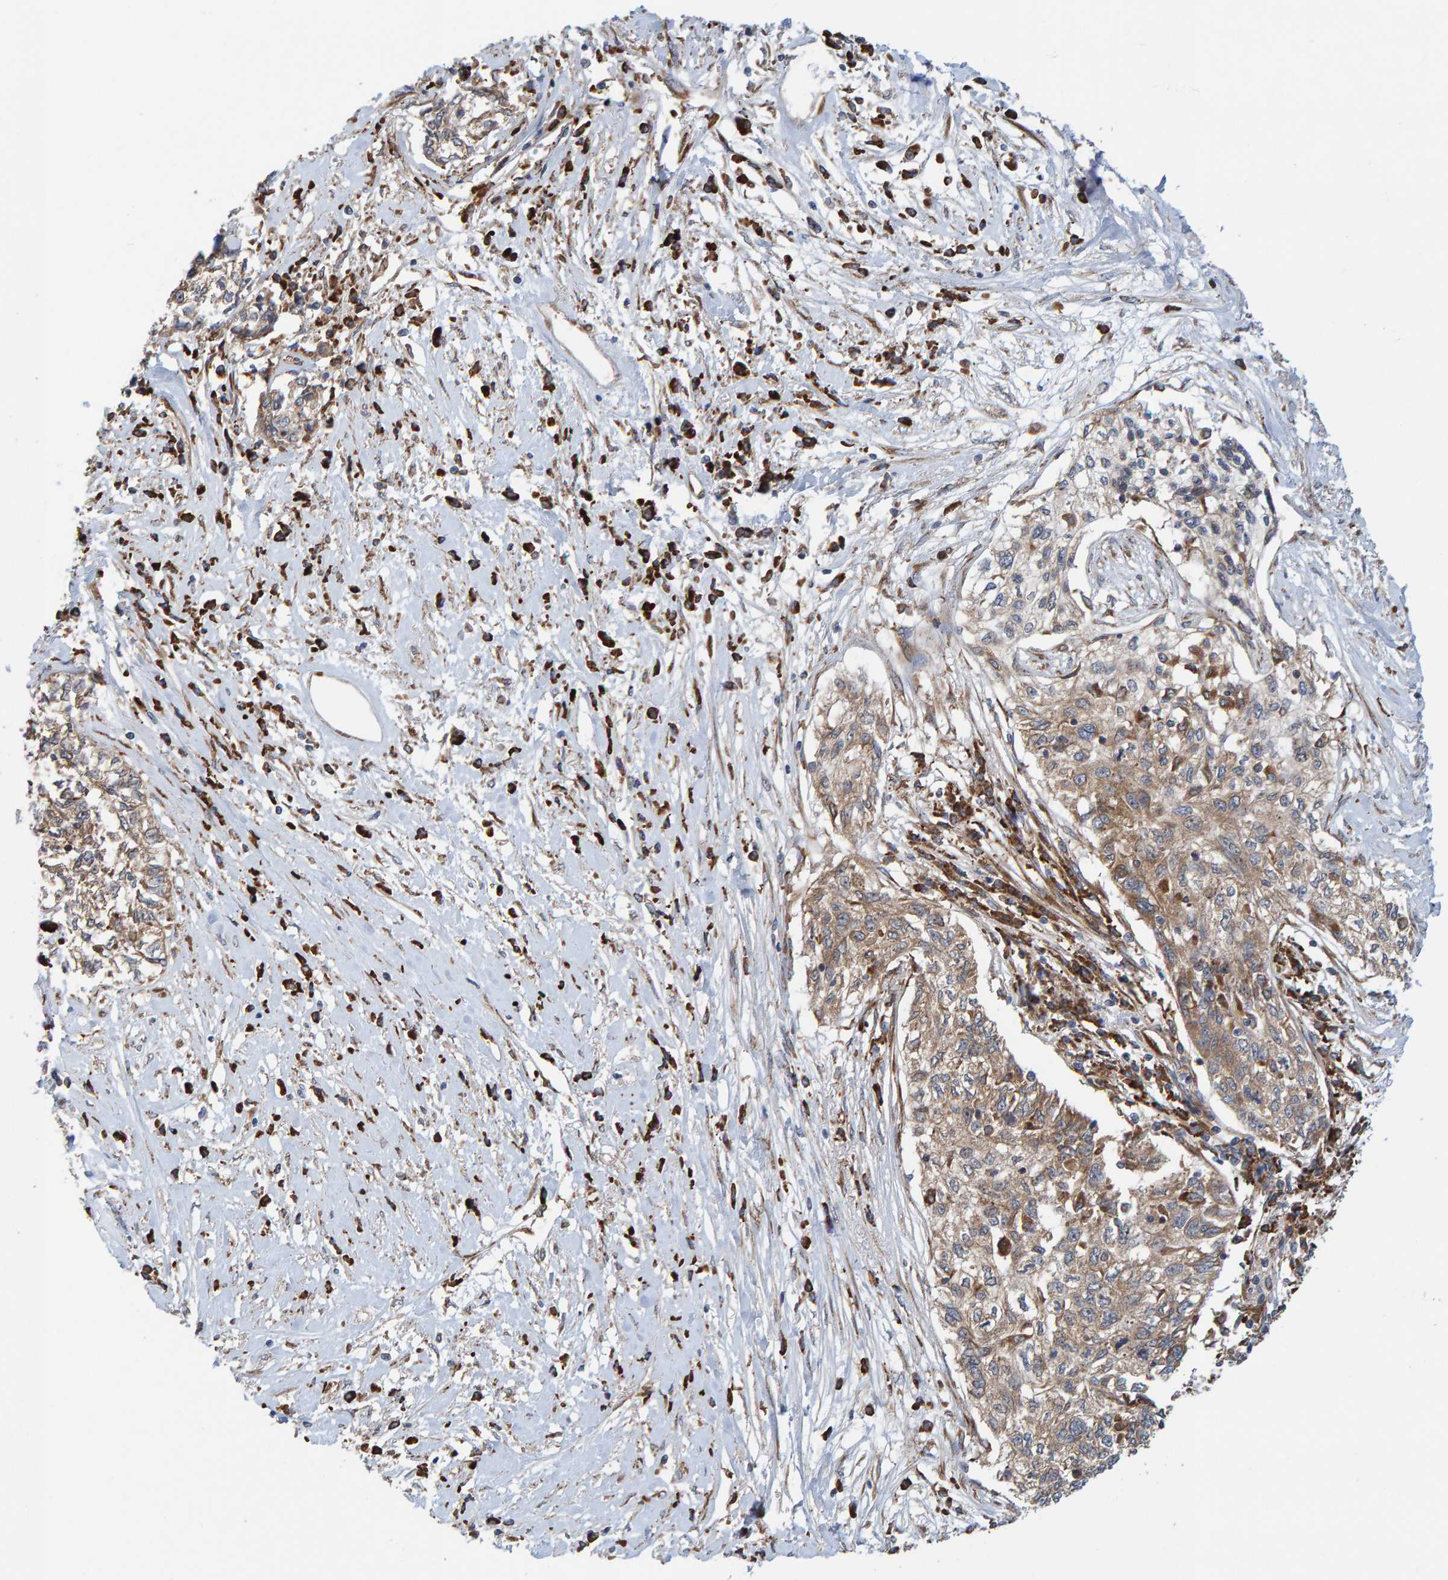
{"staining": {"intensity": "weak", "quantity": ">75%", "location": "cytoplasmic/membranous"}, "tissue": "cervical cancer", "cell_type": "Tumor cells", "image_type": "cancer", "snomed": [{"axis": "morphology", "description": "Squamous cell carcinoma, NOS"}, {"axis": "topography", "description": "Cervix"}], "caption": "Immunohistochemistry (IHC) histopathology image of squamous cell carcinoma (cervical) stained for a protein (brown), which demonstrates low levels of weak cytoplasmic/membranous positivity in about >75% of tumor cells.", "gene": "KIAA0753", "patient": {"sex": "female", "age": 57}}